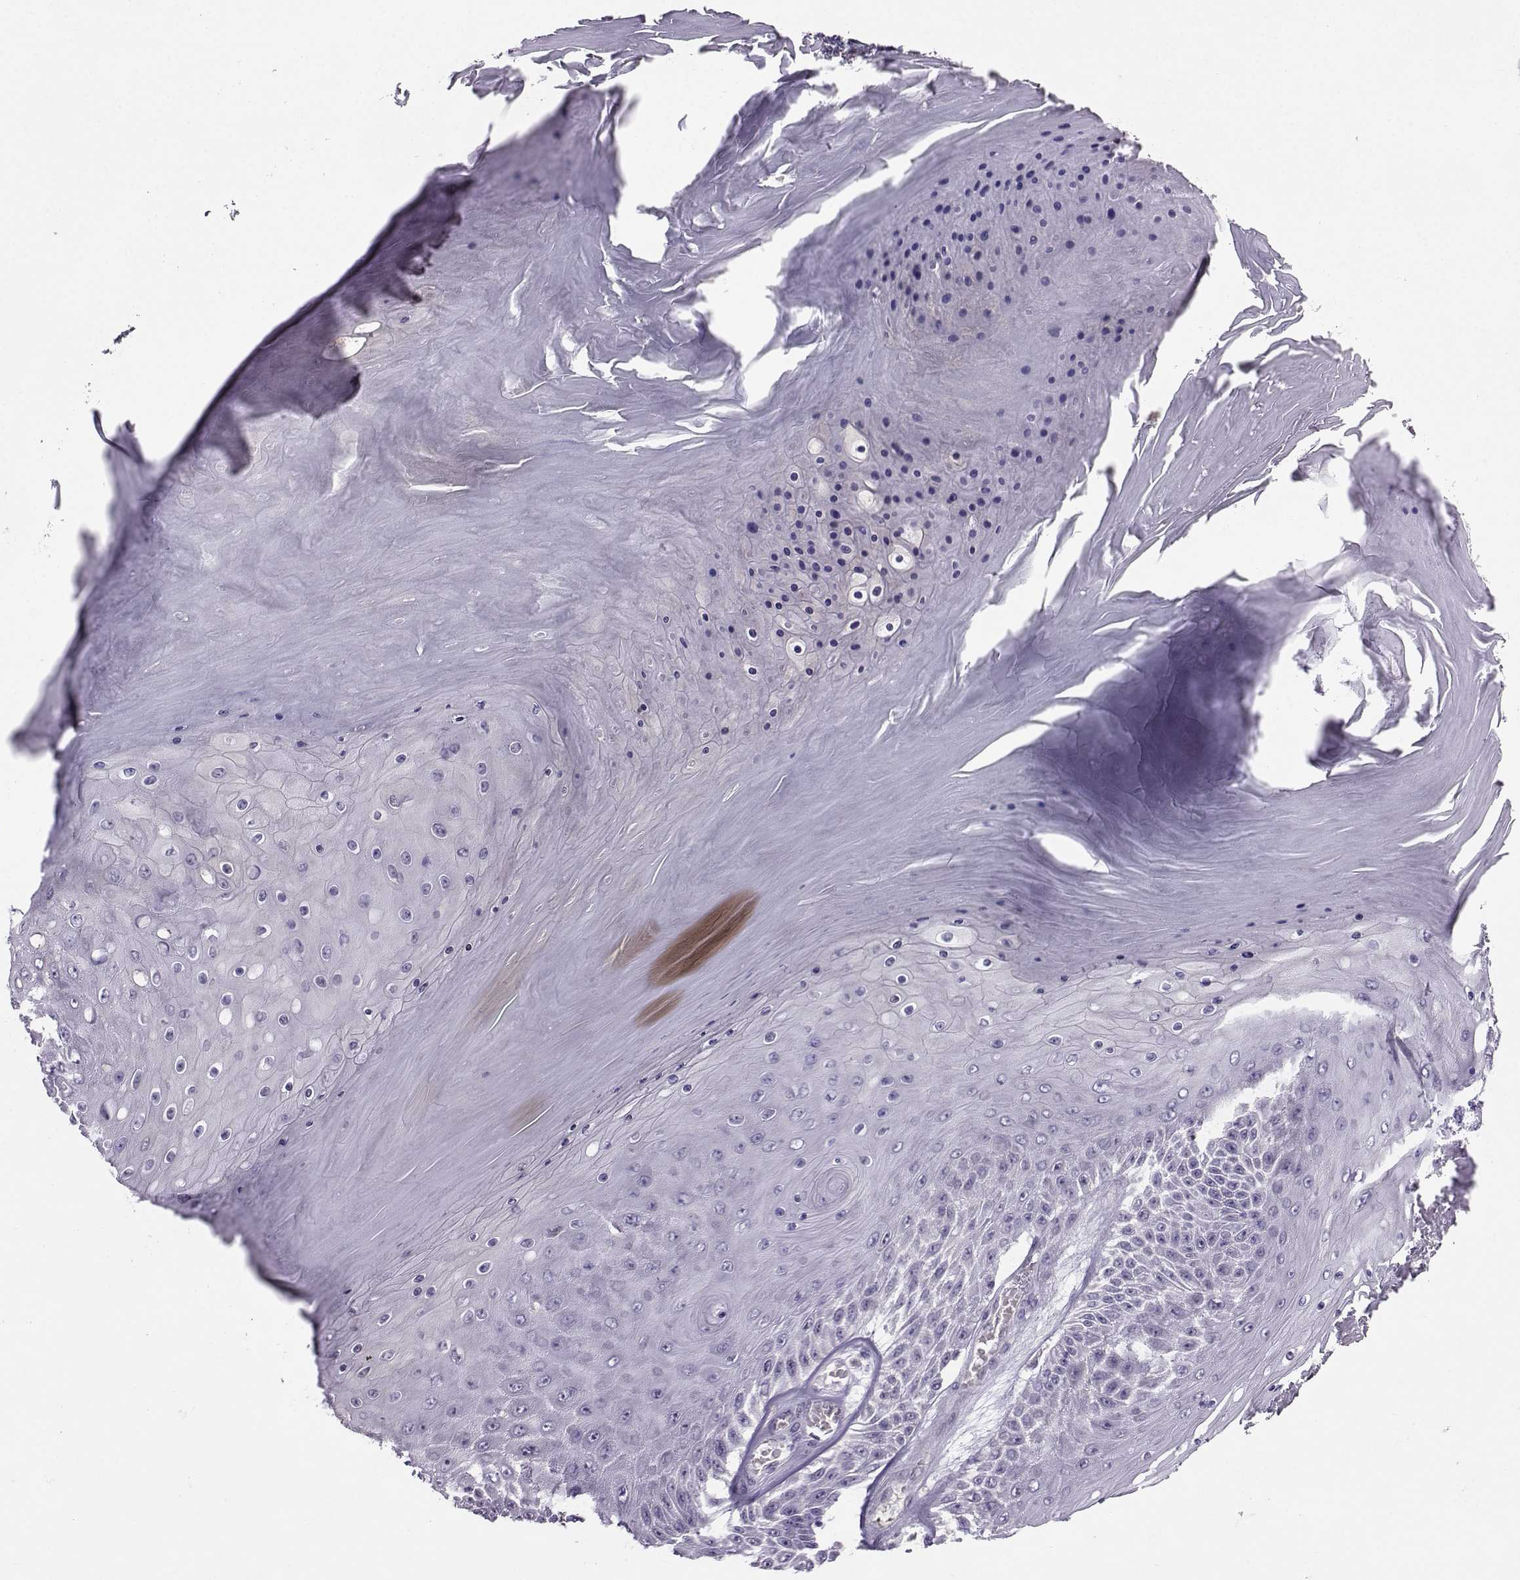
{"staining": {"intensity": "negative", "quantity": "none", "location": "none"}, "tissue": "skin cancer", "cell_type": "Tumor cells", "image_type": "cancer", "snomed": [{"axis": "morphology", "description": "Squamous cell carcinoma, NOS"}, {"axis": "topography", "description": "Skin"}], "caption": "Immunohistochemistry photomicrograph of neoplastic tissue: skin cancer (squamous cell carcinoma) stained with DAB reveals no significant protein positivity in tumor cells.", "gene": "PGK1", "patient": {"sex": "male", "age": 62}}